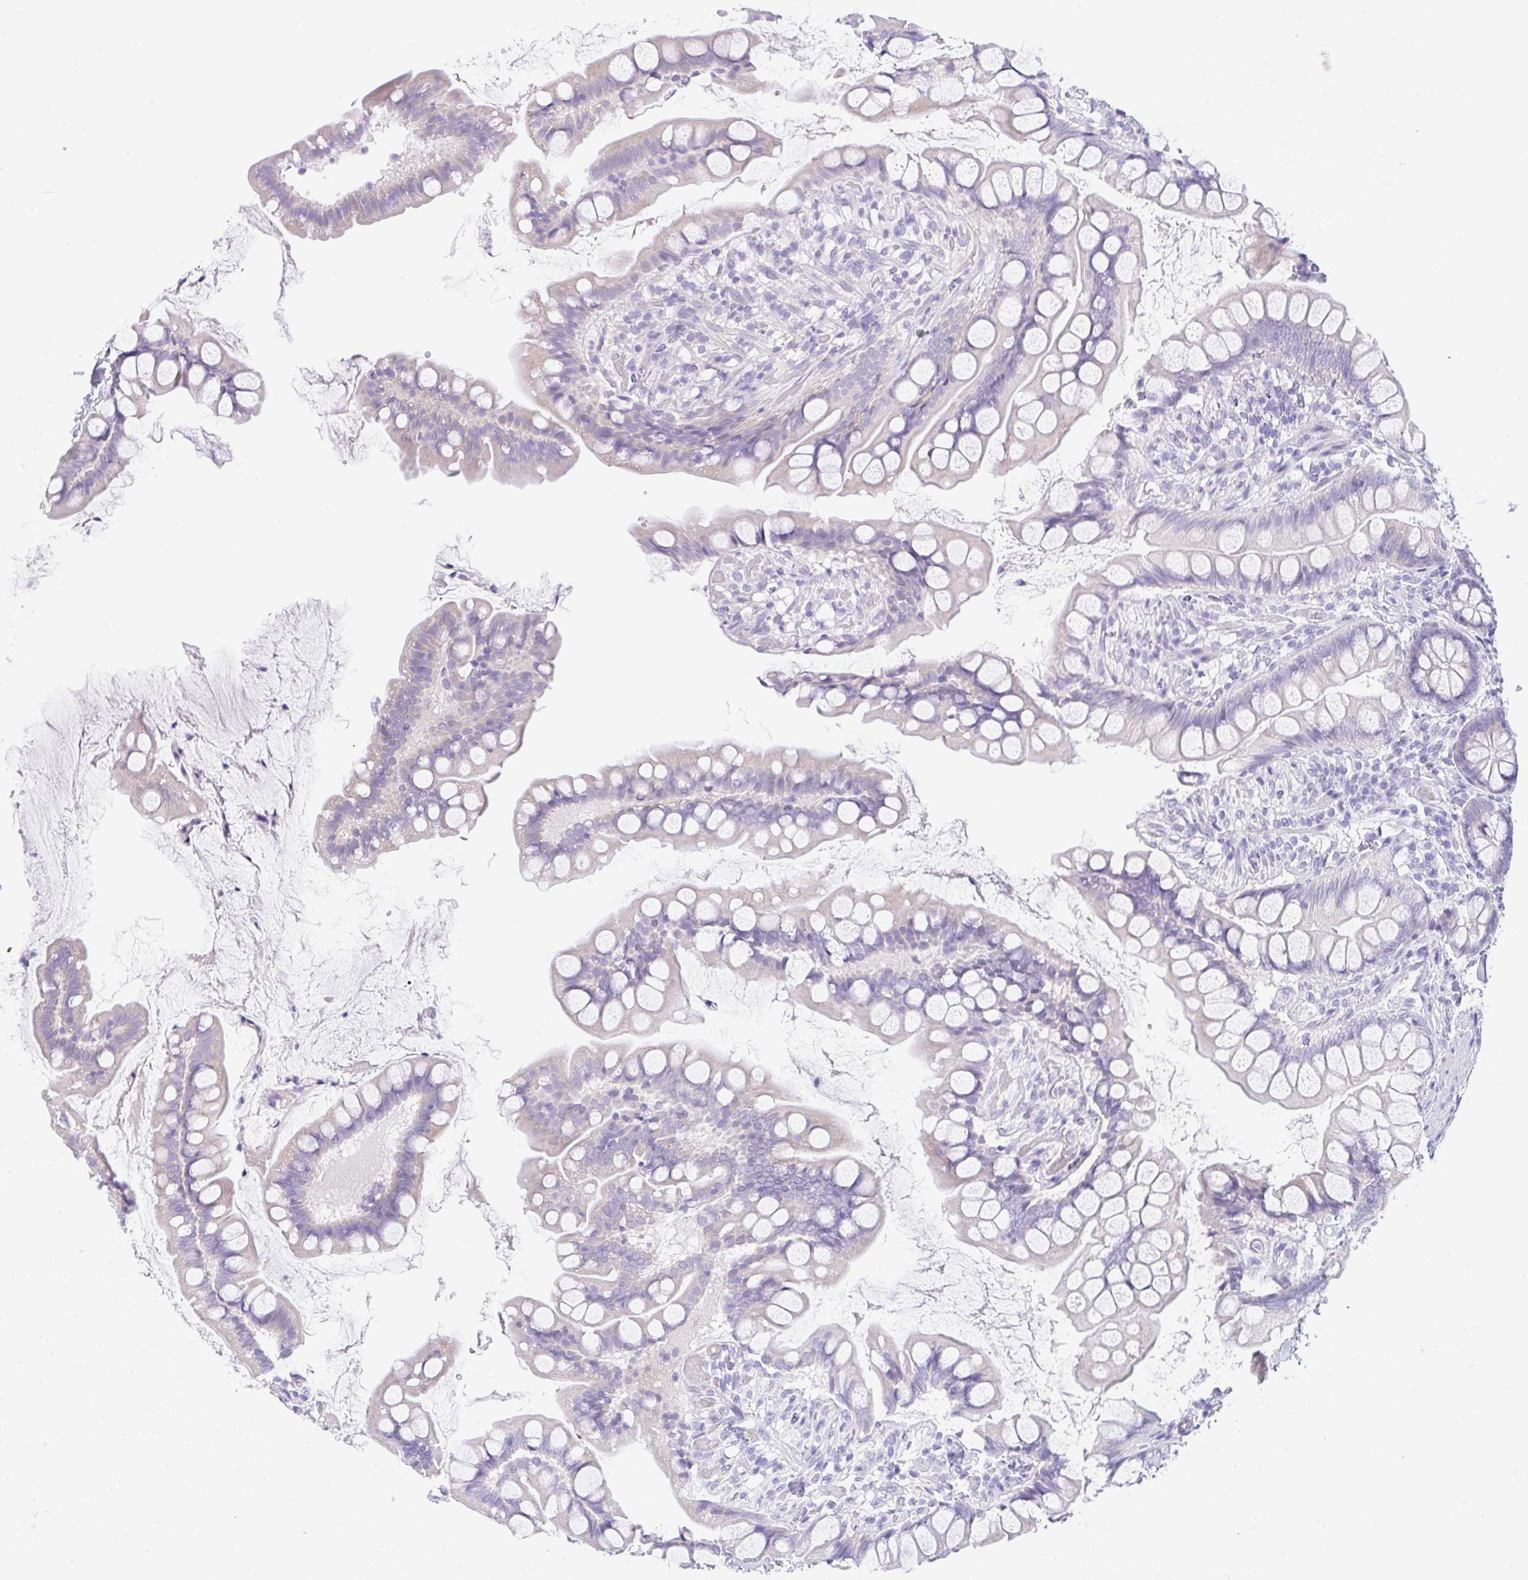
{"staining": {"intensity": "moderate", "quantity": "<25%", "location": "cytoplasmic/membranous"}, "tissue": "small intestine", "cell_type": "Glandular cells", "image_type": "normal", "snomed": [{"axis": "morphology", "description": "Normal tissue, NOS"}, {"axis": "topography", "description": "Small intestine"}], "caption": "Normal small intestine reveals moderate cytoplasmic/membranous expression in about <25% of glandular cells The staining was performed using DAB, with brown indicating positive protein expression. Nuclei are stained blue with hematoxylin..", "gene": "TRAF4", "patient": {"sex": "male", "age": 70}}